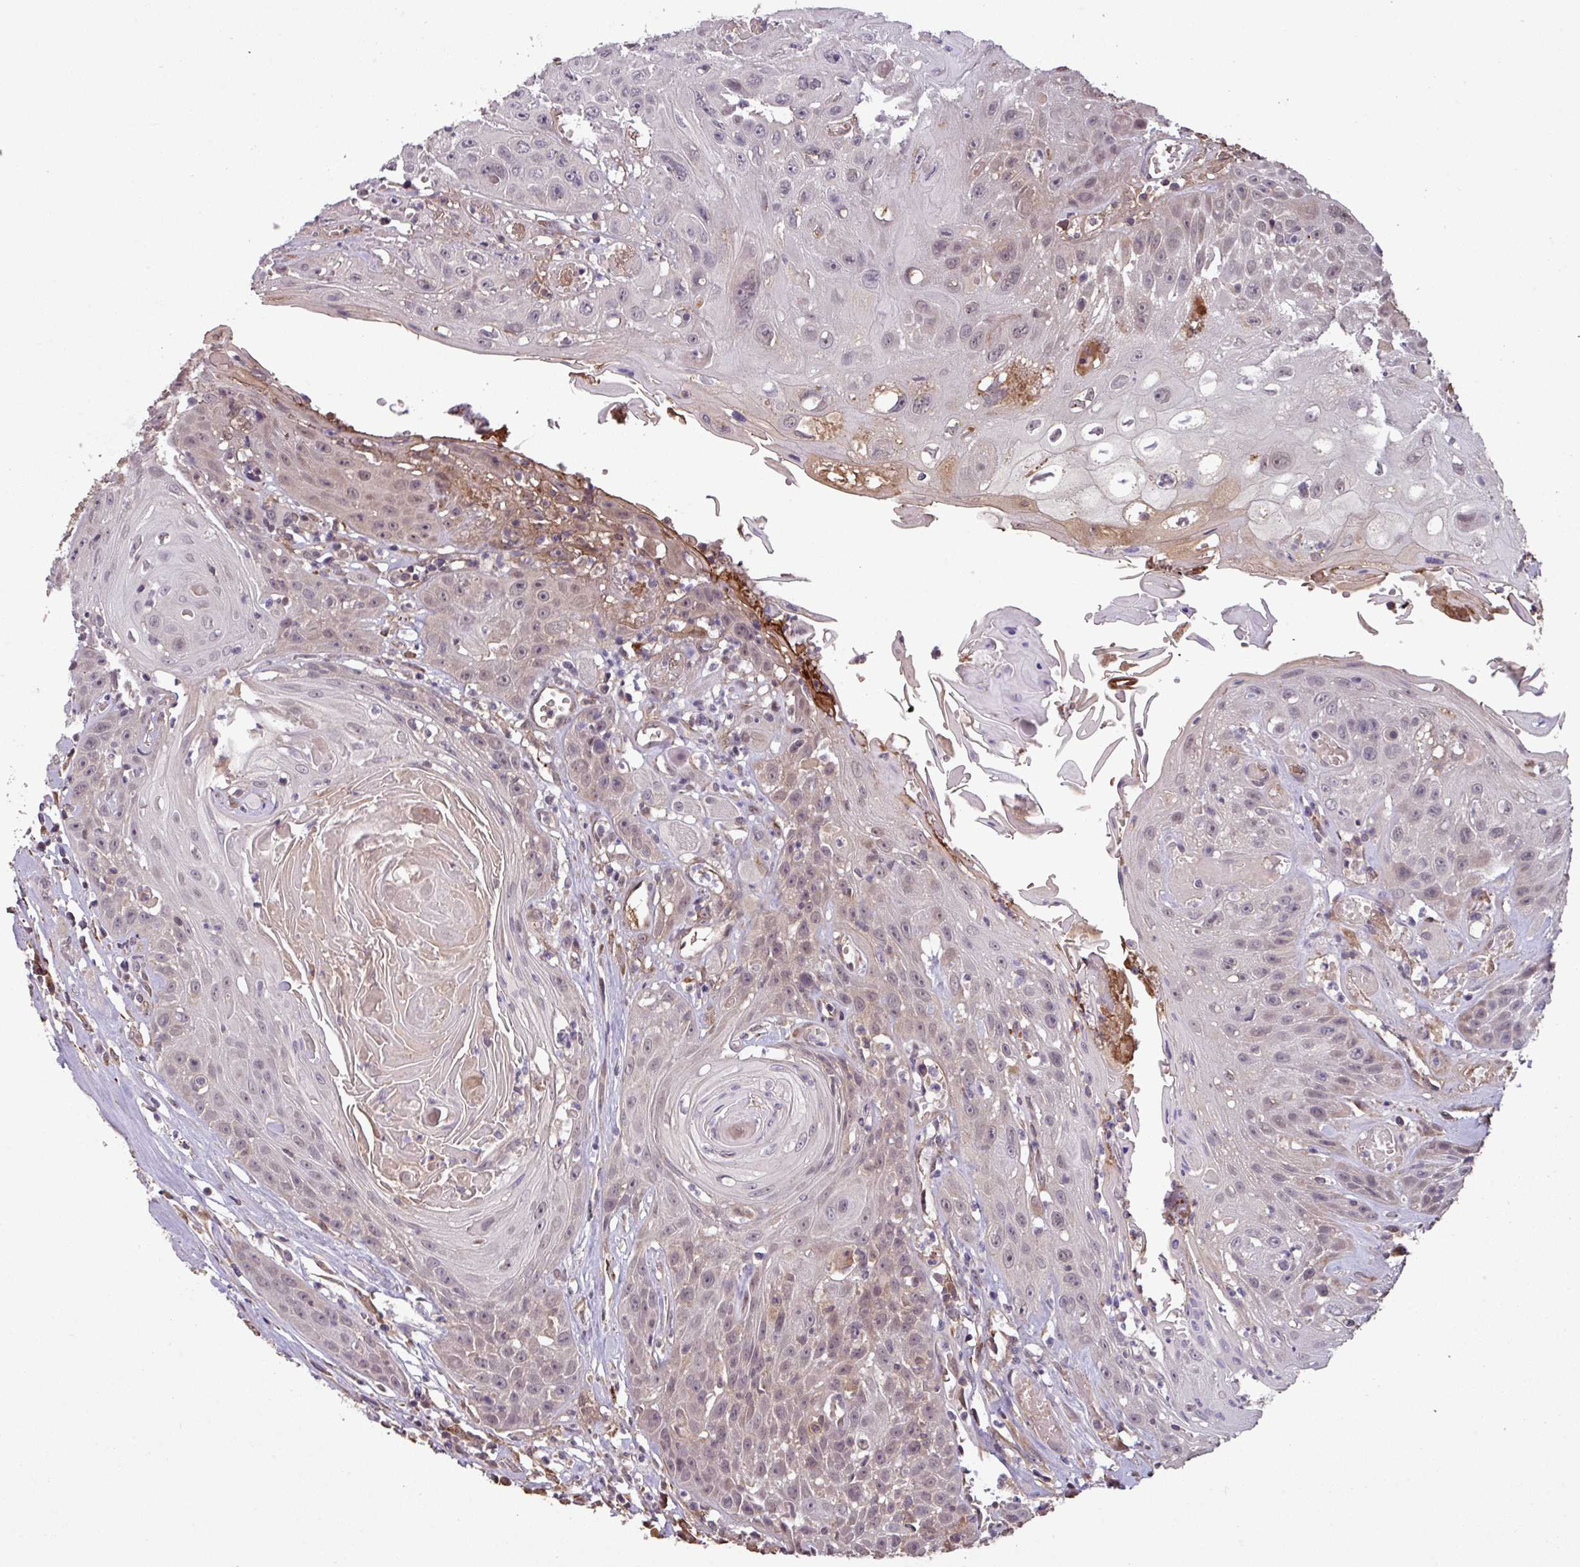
{"staining": {"intensity": "weak", "quantity": "<25%", "location": "nuclear"}, "tissue": "head and neck cancer", "cell_type": "Tumor cells", "image_type": "cancer", "snomed": [{"axis": "morphology", "description": "Squamous cell carcinoma, NOS"}, {"axis": "topography", "description": "Head-Neck"}], "caption": "High magnification brightfield microscopy of head and neck cancer stained with DAB (3,3'-diaminobenzidine) (brown) and counterstained with hematoxylin (blue): tumor cells show no significant positivity.", "gene": "NOB1", "patient": {"sex": "female", "age": 59}}